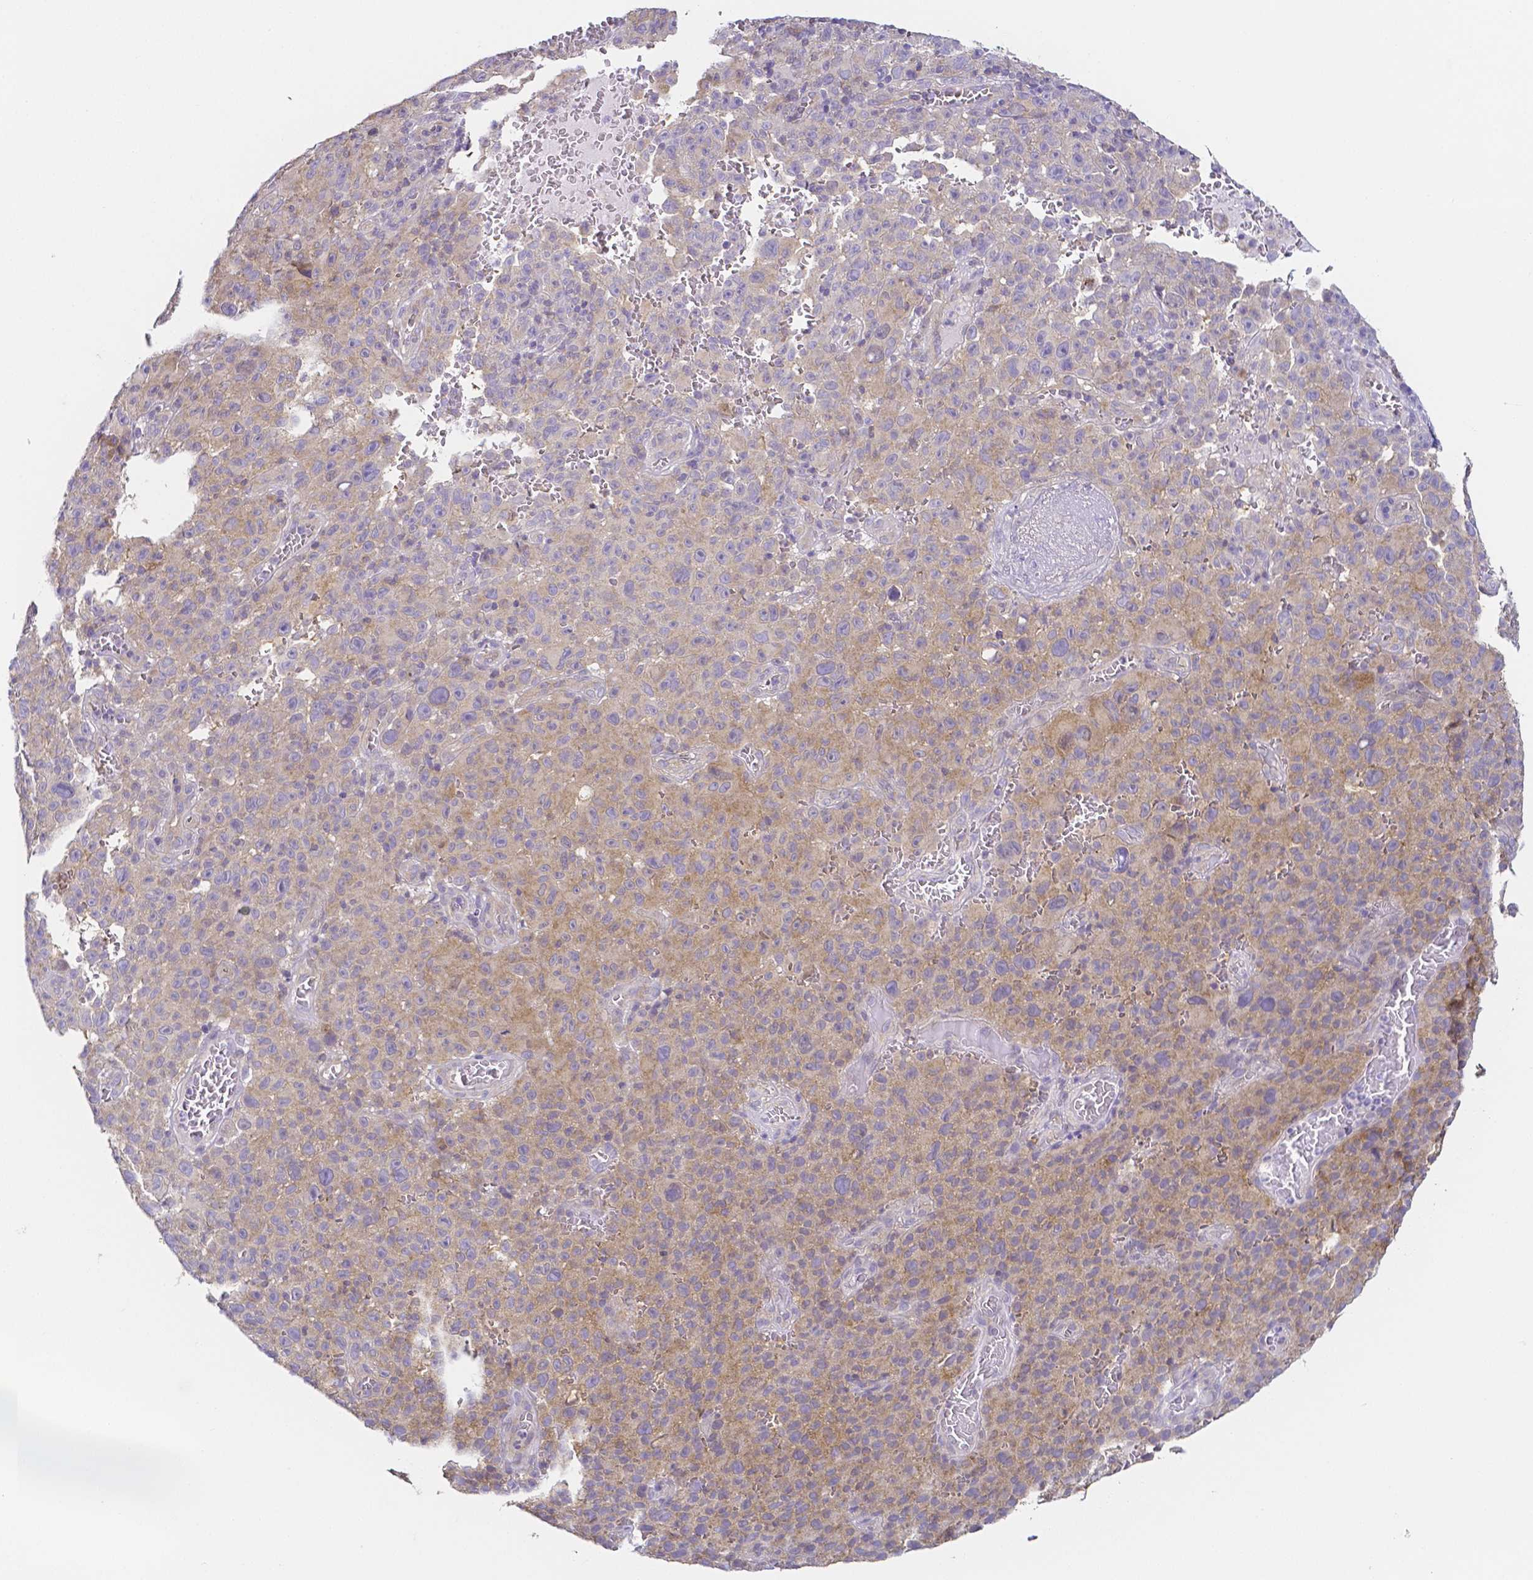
{"staining": {"intensity": "weak", "quantity": "25%-75%", "location": "cytoplasmic/membranous"}, "tissue": "melanoma", "cell_type": "Tumor cells", "image_type": "cancer", "snomed": [{"axis": "morphology", "description": "Malignant melanoma, NOS"}, {"axis": "topography", "description": "Skin"}], "caption": "The photomicrograph displays a brown stain indicating the presence of a protein in the cytoplasmic/membranous of tumor cells in melanoma.", "gene": "PKP3", "patient": {"sex": "female", "age": 82}}